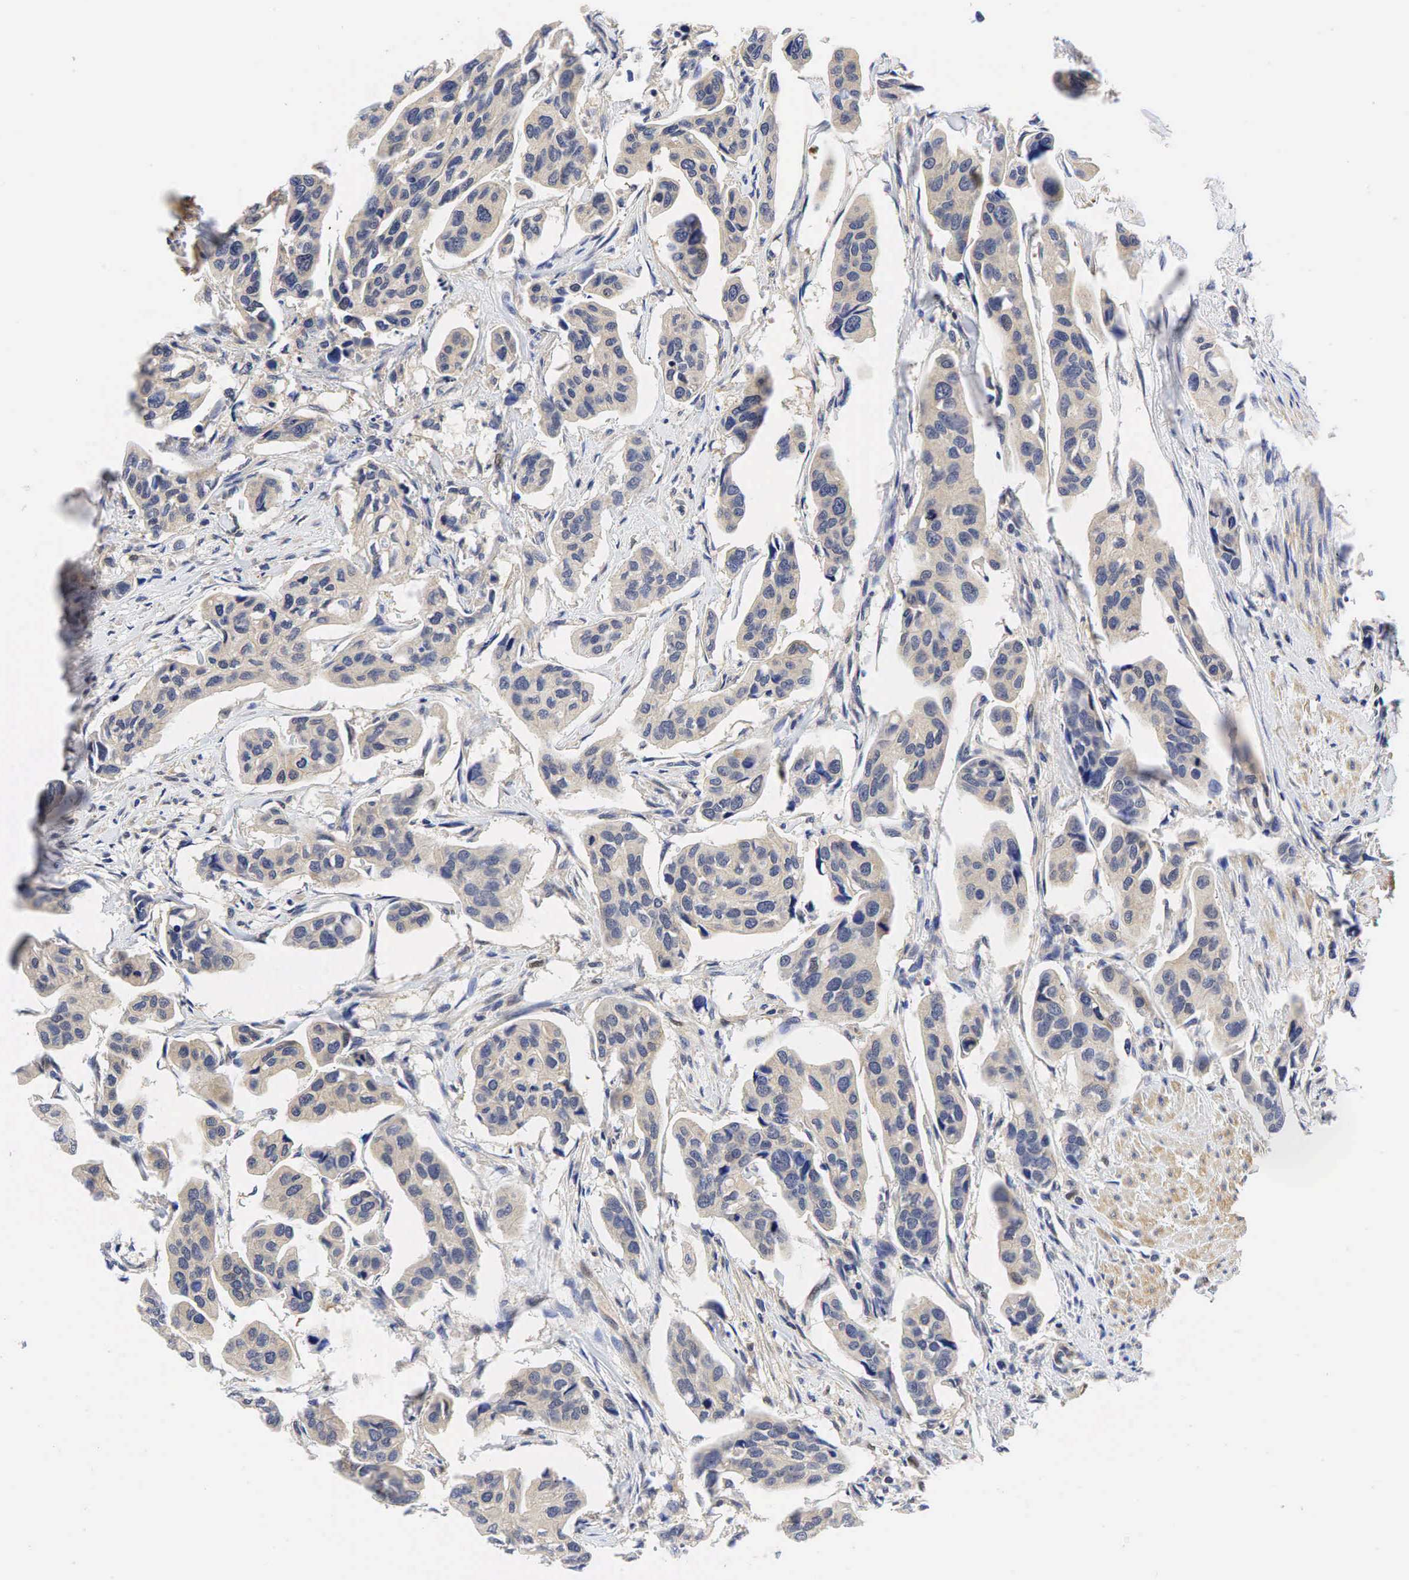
{"staining": {"intensity": "negative", "quantity": "none", "location": "none"}, "tissue": "urothelial cancer", "cell_type": "Tumor cells", "image_type": "cancer", "snomed": [{"axis": "morphology", "description": "Adenocarcinoma, NOS"}, {"axis": "topography", "description": "Urinary bladder"}], "caption": "Immunohistochemistry image of neoplastic tissue: human adenocarcinoma stained with DAB shows no significant protein expression in tumor cells.", "gene": "CCND1", "patient": {"sex": "male", "age": 61}}